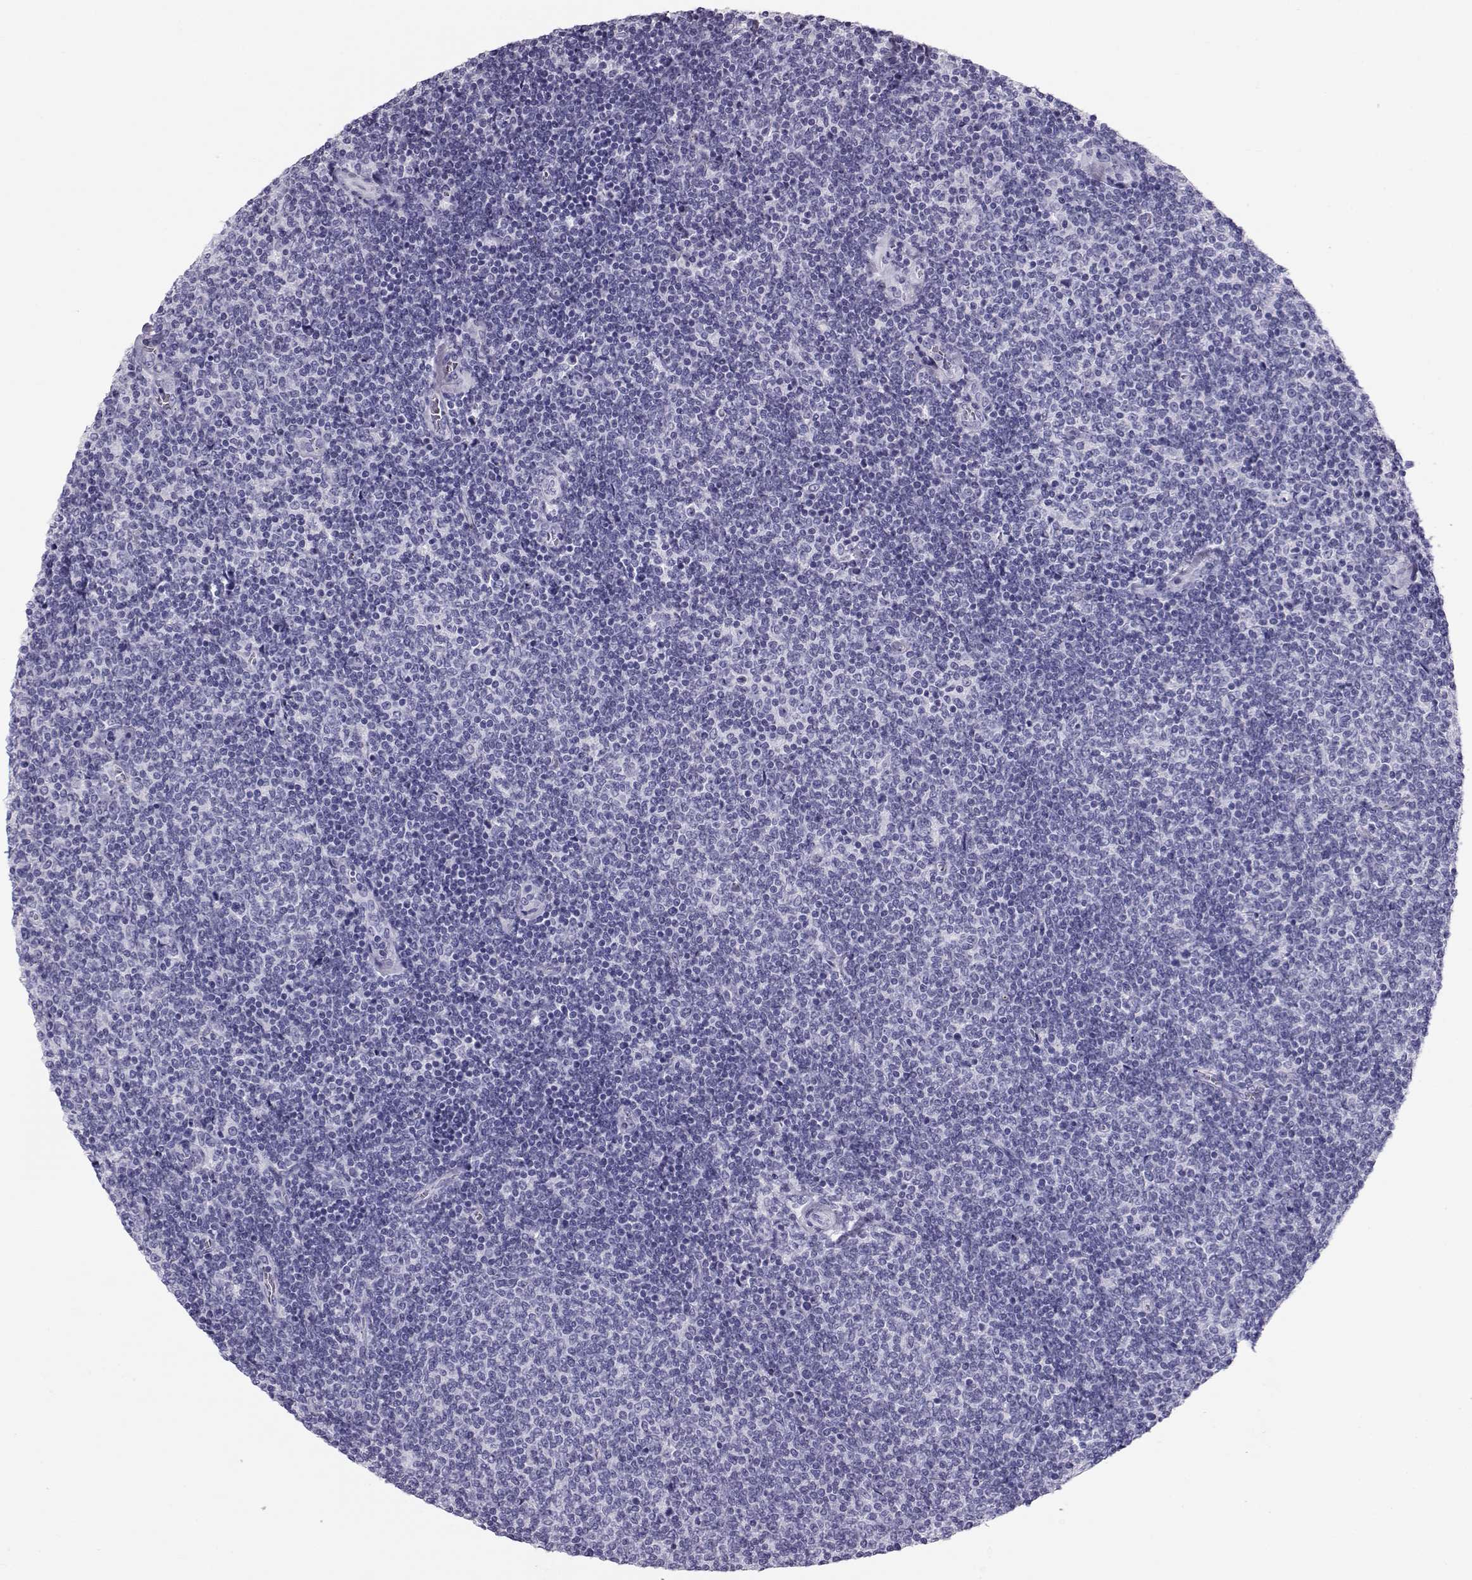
{"staining": {"intensity": "negative", "quantity": "none", "location": "none"}, "tissue": "lymphoma", "cell_type": "Tumor cells", "image_type": "cancer", "snomed": [{"axis": "morphology", "description": "Malignant lymphoma, non-Hodgkin's type, Low grade"}, {"axis": "topography", "description": "Lymph node"}], "caption": "The micrograph shows no significant expression in tumor cells of lymphoma.", "gene": "RD3", "patient": {"sex": "male", "age": 52}}